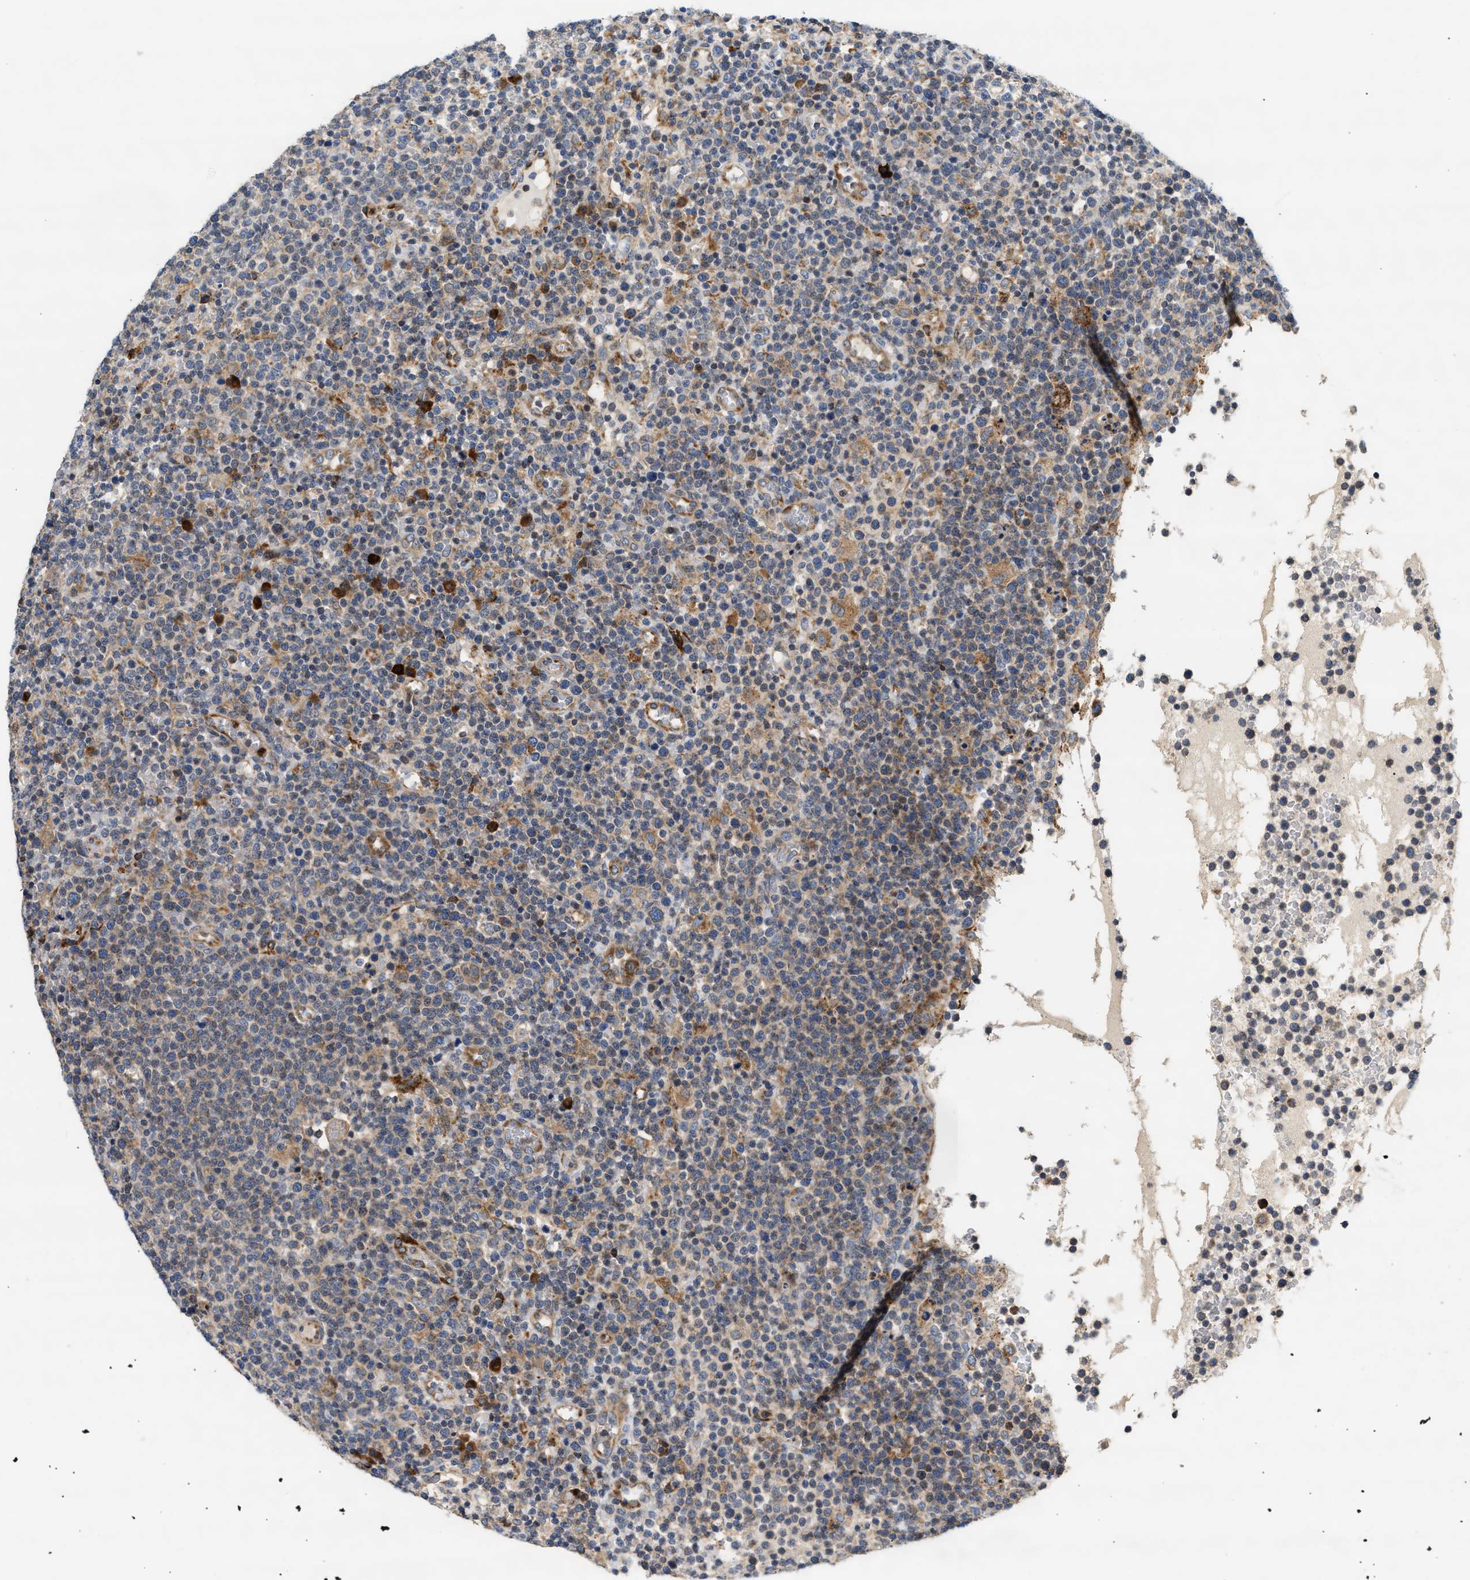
{"staining": {"intensity": "moderate", "quantity": "25%-75%", "location": "cytoplasmic/membranous"}, "tissue": "lymphoma", "cell_type": "Tumor cells", "image_type": "cancer", "snomed": [{"axis": "morphology", "description": "Malignant lymphoma, non-Hodgkin's type, High grade"}, {"axis": "topography", "description": "Lymph node"}], "caption": "High-power microscopy captured an IHC micrograph of lymphoma, revealing moderate cytoplasmic/membranous positivity in about 25%-75% of tumor cells.", "gene": "AMZ1", "patient": {"sex": "male", "age": 61}}